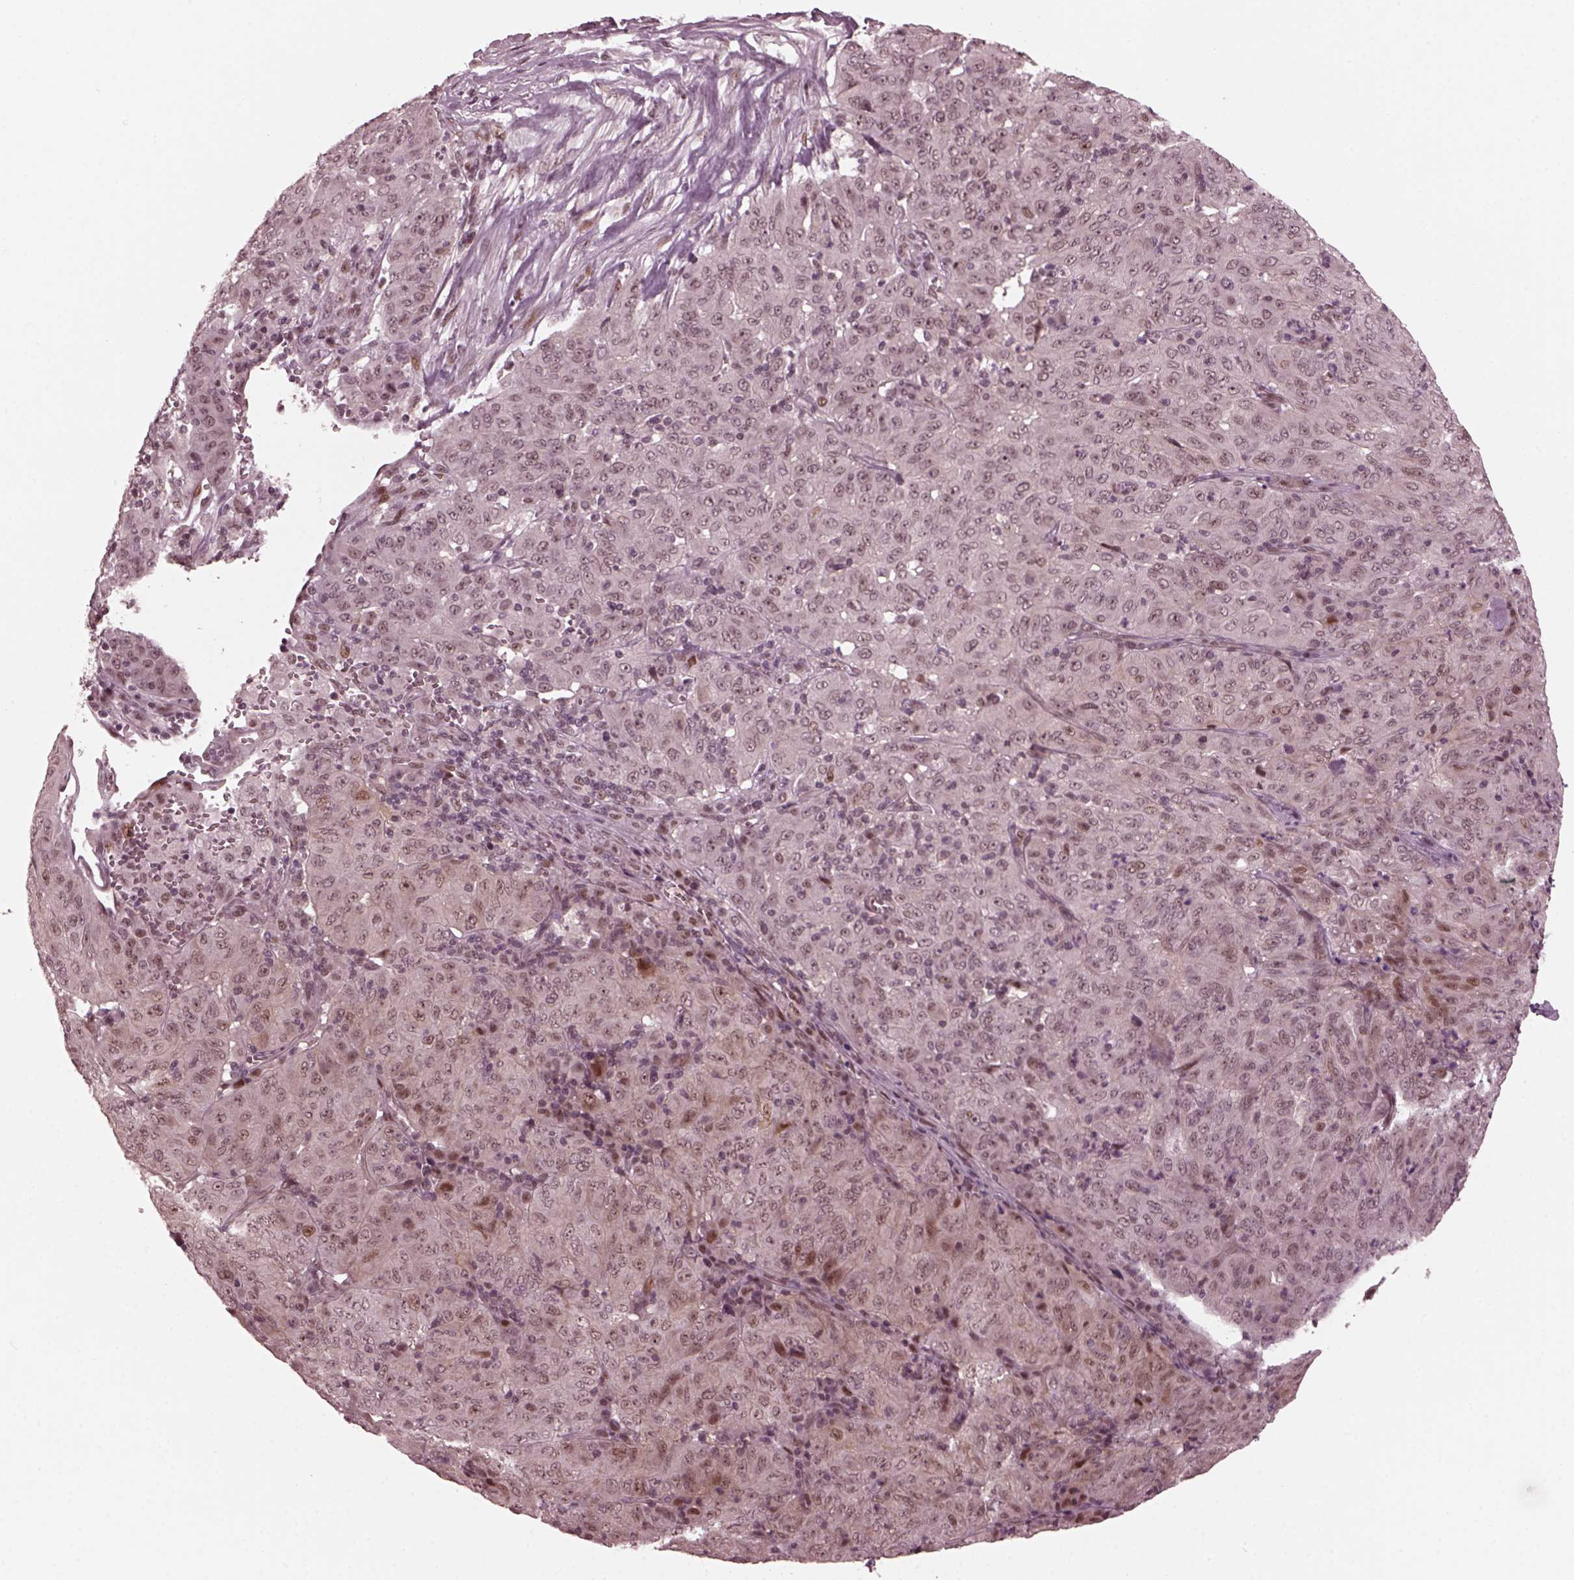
{"staining": {"intensity": "moderate", "quantity": "<25%", "location": "nuclear"}, "tissue": "pancreatic cancer", "cell_type": "Tumor cells", "image_type": "cancer", "snomed": [{"axis": "morphology", "description": "Adenocarcinoma, NOS"}, {"axis": "topography", "description": "Pancreas"}], "caption": "IHC of human adenocarcinoma (pancreatic) demonstrates low levels of moderate nuclear staining in approximately <25% of tumor cells.", "gene": "TRIB3", "patient": {"sex": "male", "age": 63}}